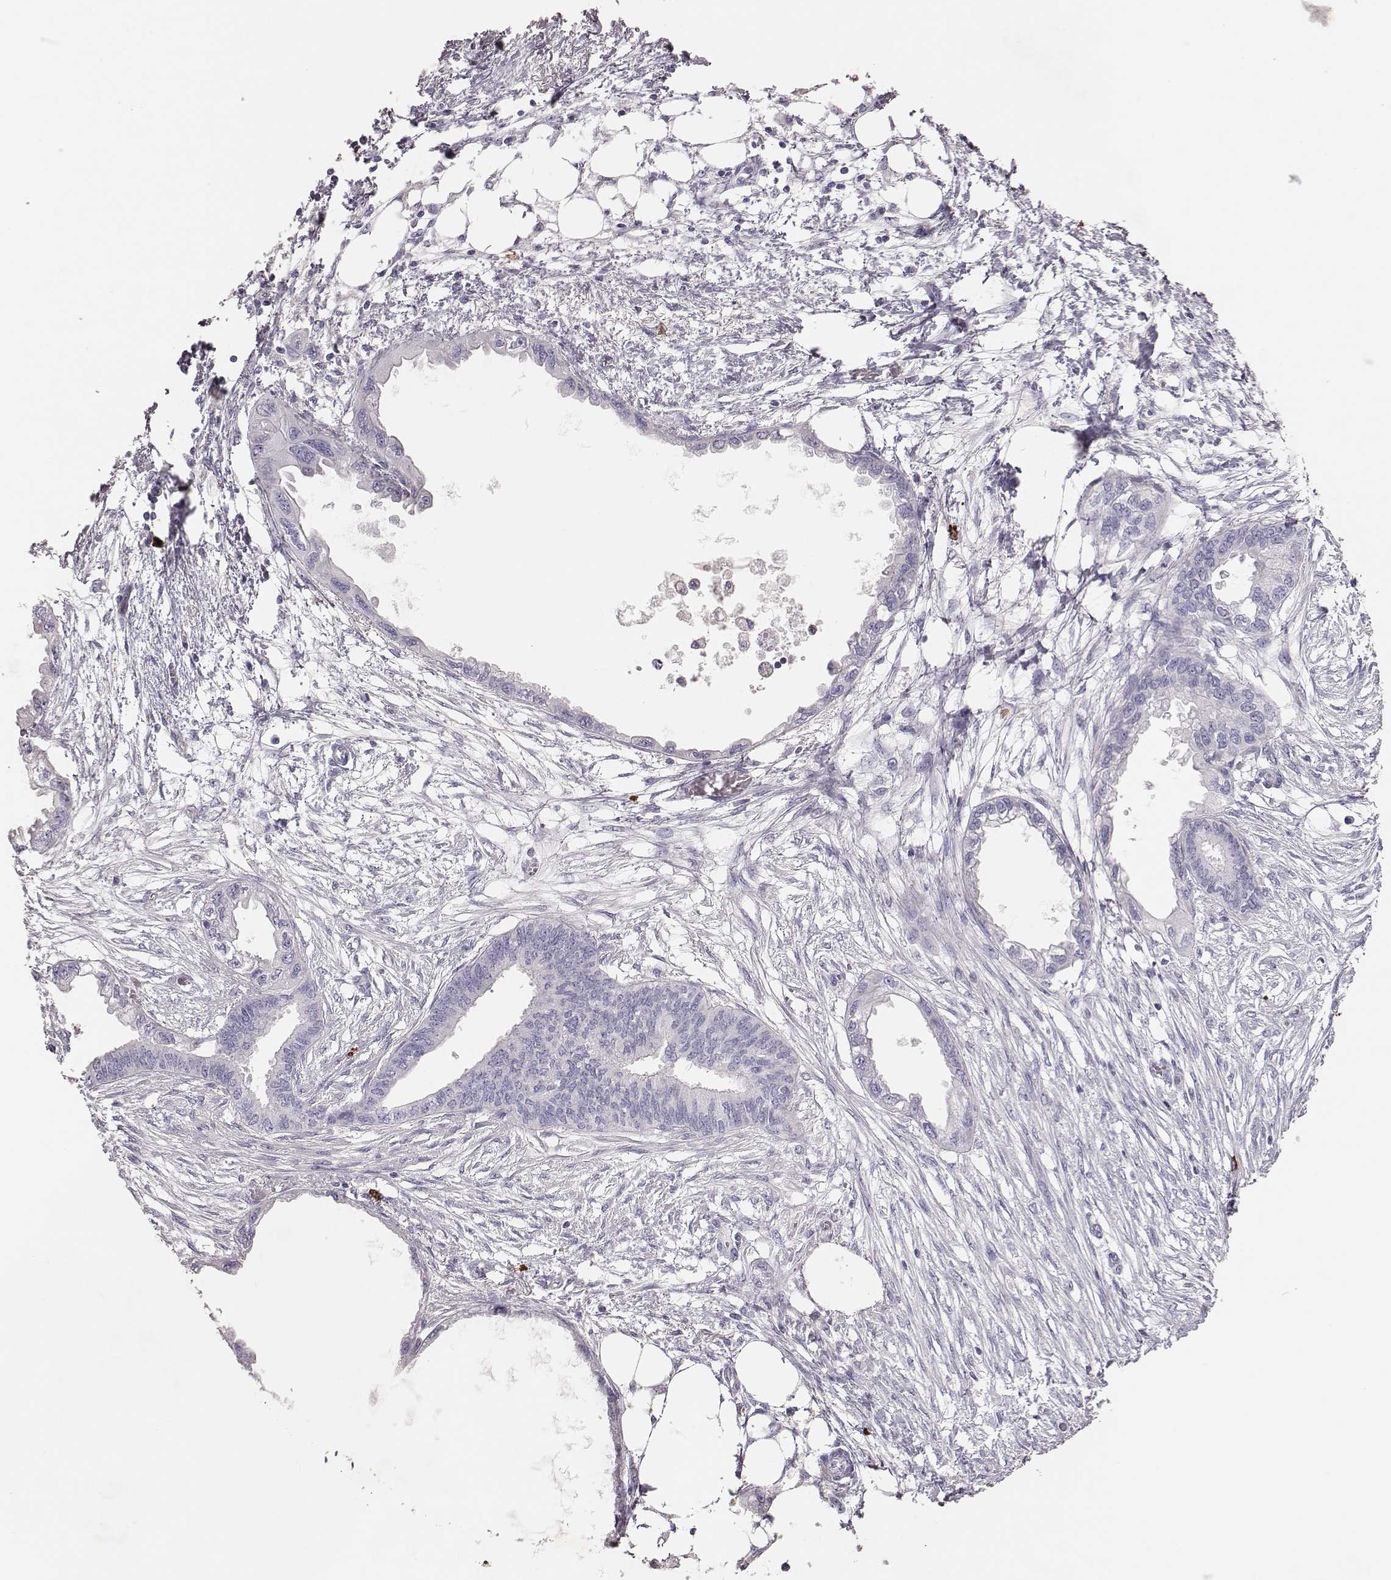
{"staining": {"intensity": "negative", "quantity": "none", "location": "none"}, "tissue": "endometrial cancer", "cell_type": "Tumor cells", "image_type": "cancer", "snomed": [{"axis": "morphology", "description": "Adenocarcinoma, NOS"}, {"axis": "morphology", "description": "Adenocarcinoma, metastatic, NOS"}, {"axis": "topography", "description": "Adipose tissue"}, {"axis": "topography", "description": "Endometrium"}], "caption": "Tumor cells are negative for brown protein staining in endometrial cancer (metastatic adenocarcinoma).", "gene": "P2RY10", "patient": {"sex": "female", "age": 67}}